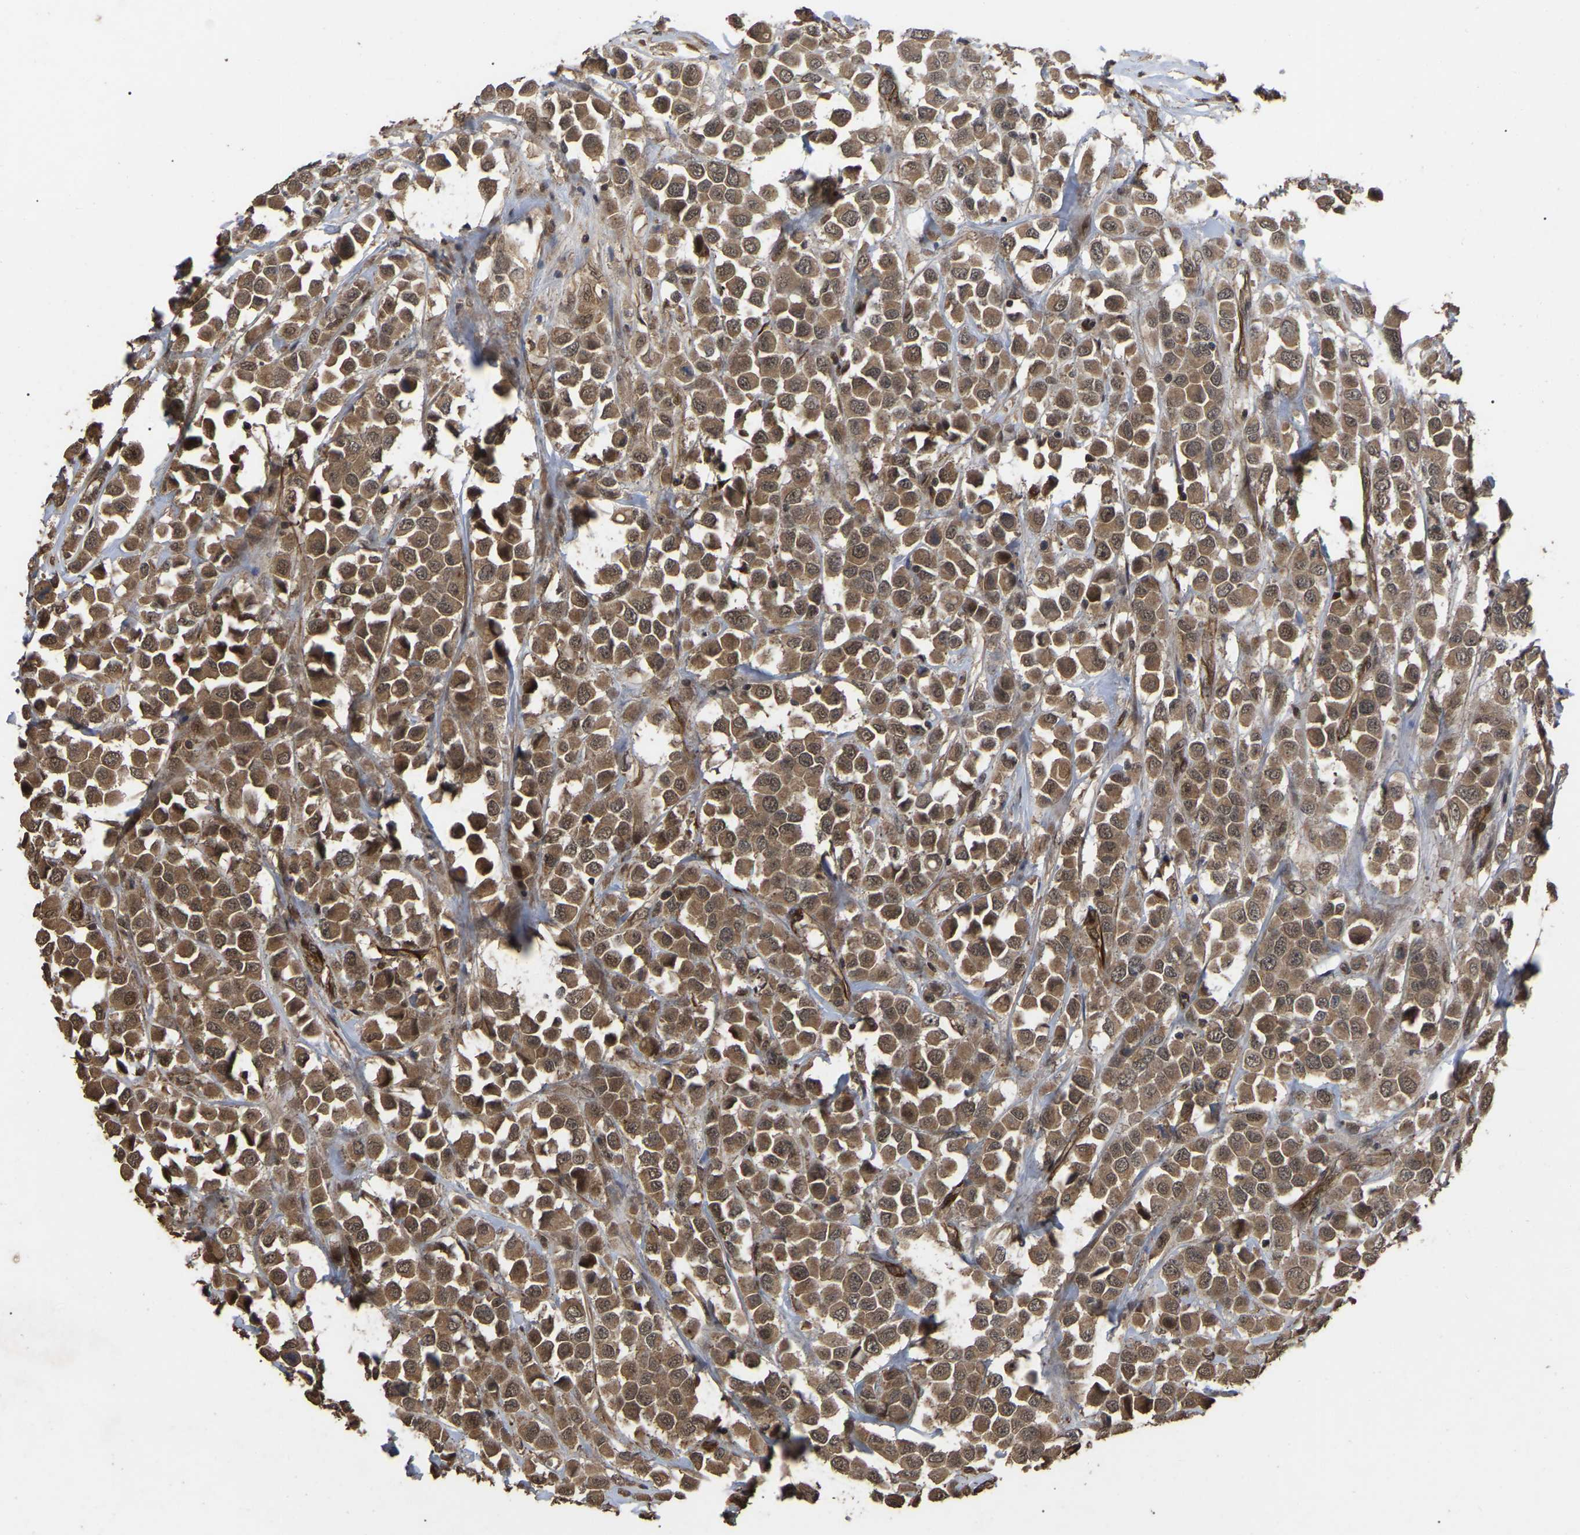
{"staining": {"intensity": "moderate", "quantity": ">75%", "location": "cytoplasmic/membranous"}, "tissue": "breast cancer", "cell_type": "Tumor cells", "image_type": "cancer", "snomed": [{"axis": "morphology", "description": "Duct carcinoma"}, {"axis": "topography", "description": "Breast"}], "caption": "Immunohistochemical staining of intraductal carcinoma (breast) reveals medium levels of moderate cytoplasmic/membranous staining in about >75% of tumor cells.", "gene": "FAM161B", "patient": {"sex": "female", "age": 61}}